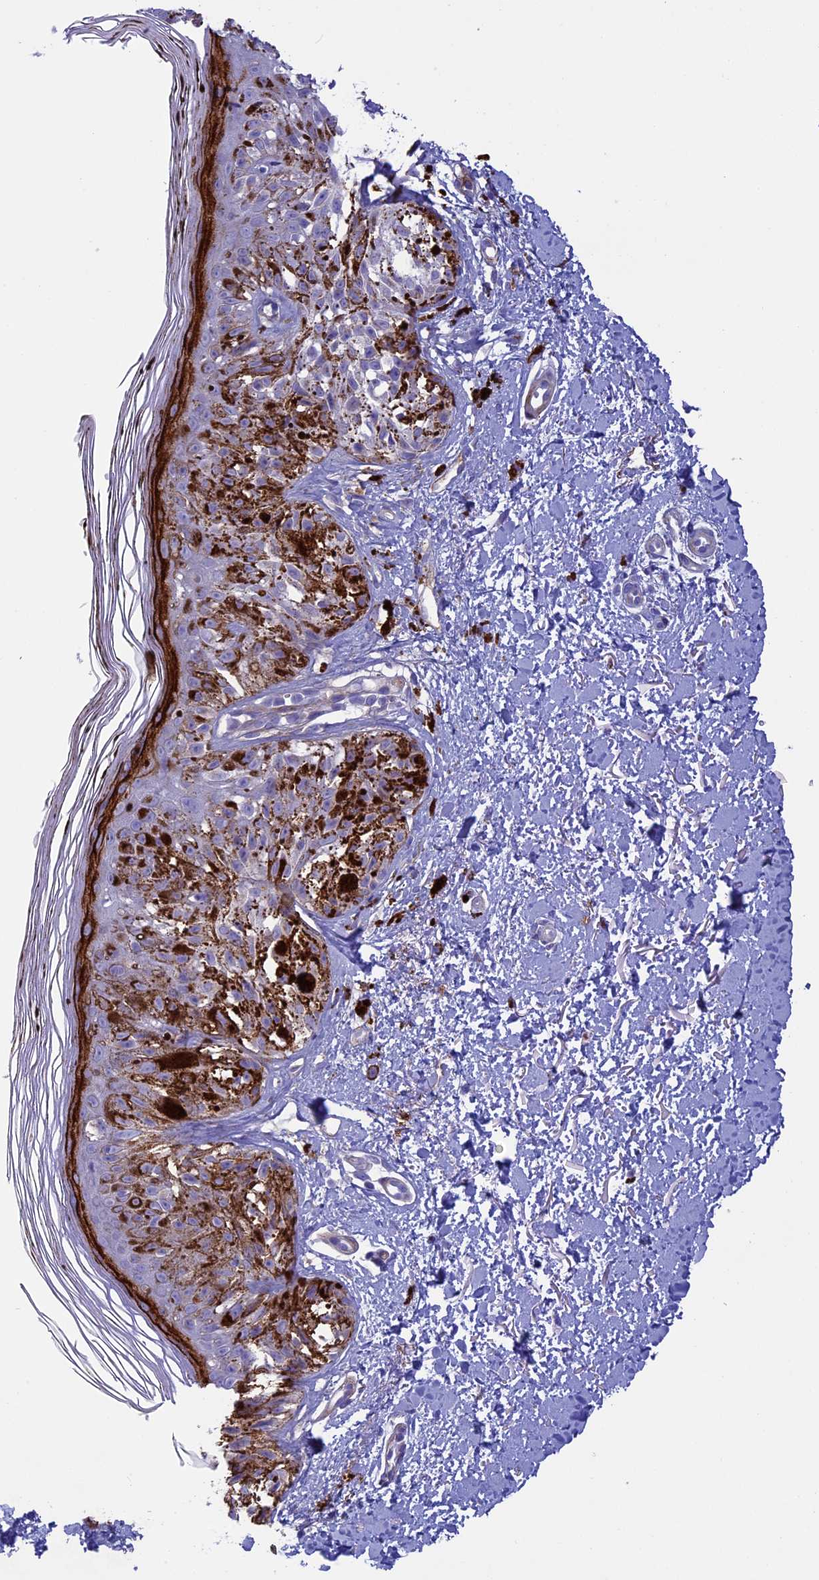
{"staining": {"intensity": "strong", "quantity": "25%-75%", "location": "cytoplasmic/membranous"}, "tissue": "melanoma", "cell_type": "Tumor cells", "image_type": "cancer", "snomed": [{"axis": "morphology", "description": "Malignant melanoma, NOS"}, {"axis": "topography", "description": "Skin"}], "caption": "IHC of human melanoma shows high levels of strong cytoplasmic/membranous expression in about 25%-75% of tumor cells.", "gene": "LOXL1", "patient": {"sex": "female", "age": 50}}